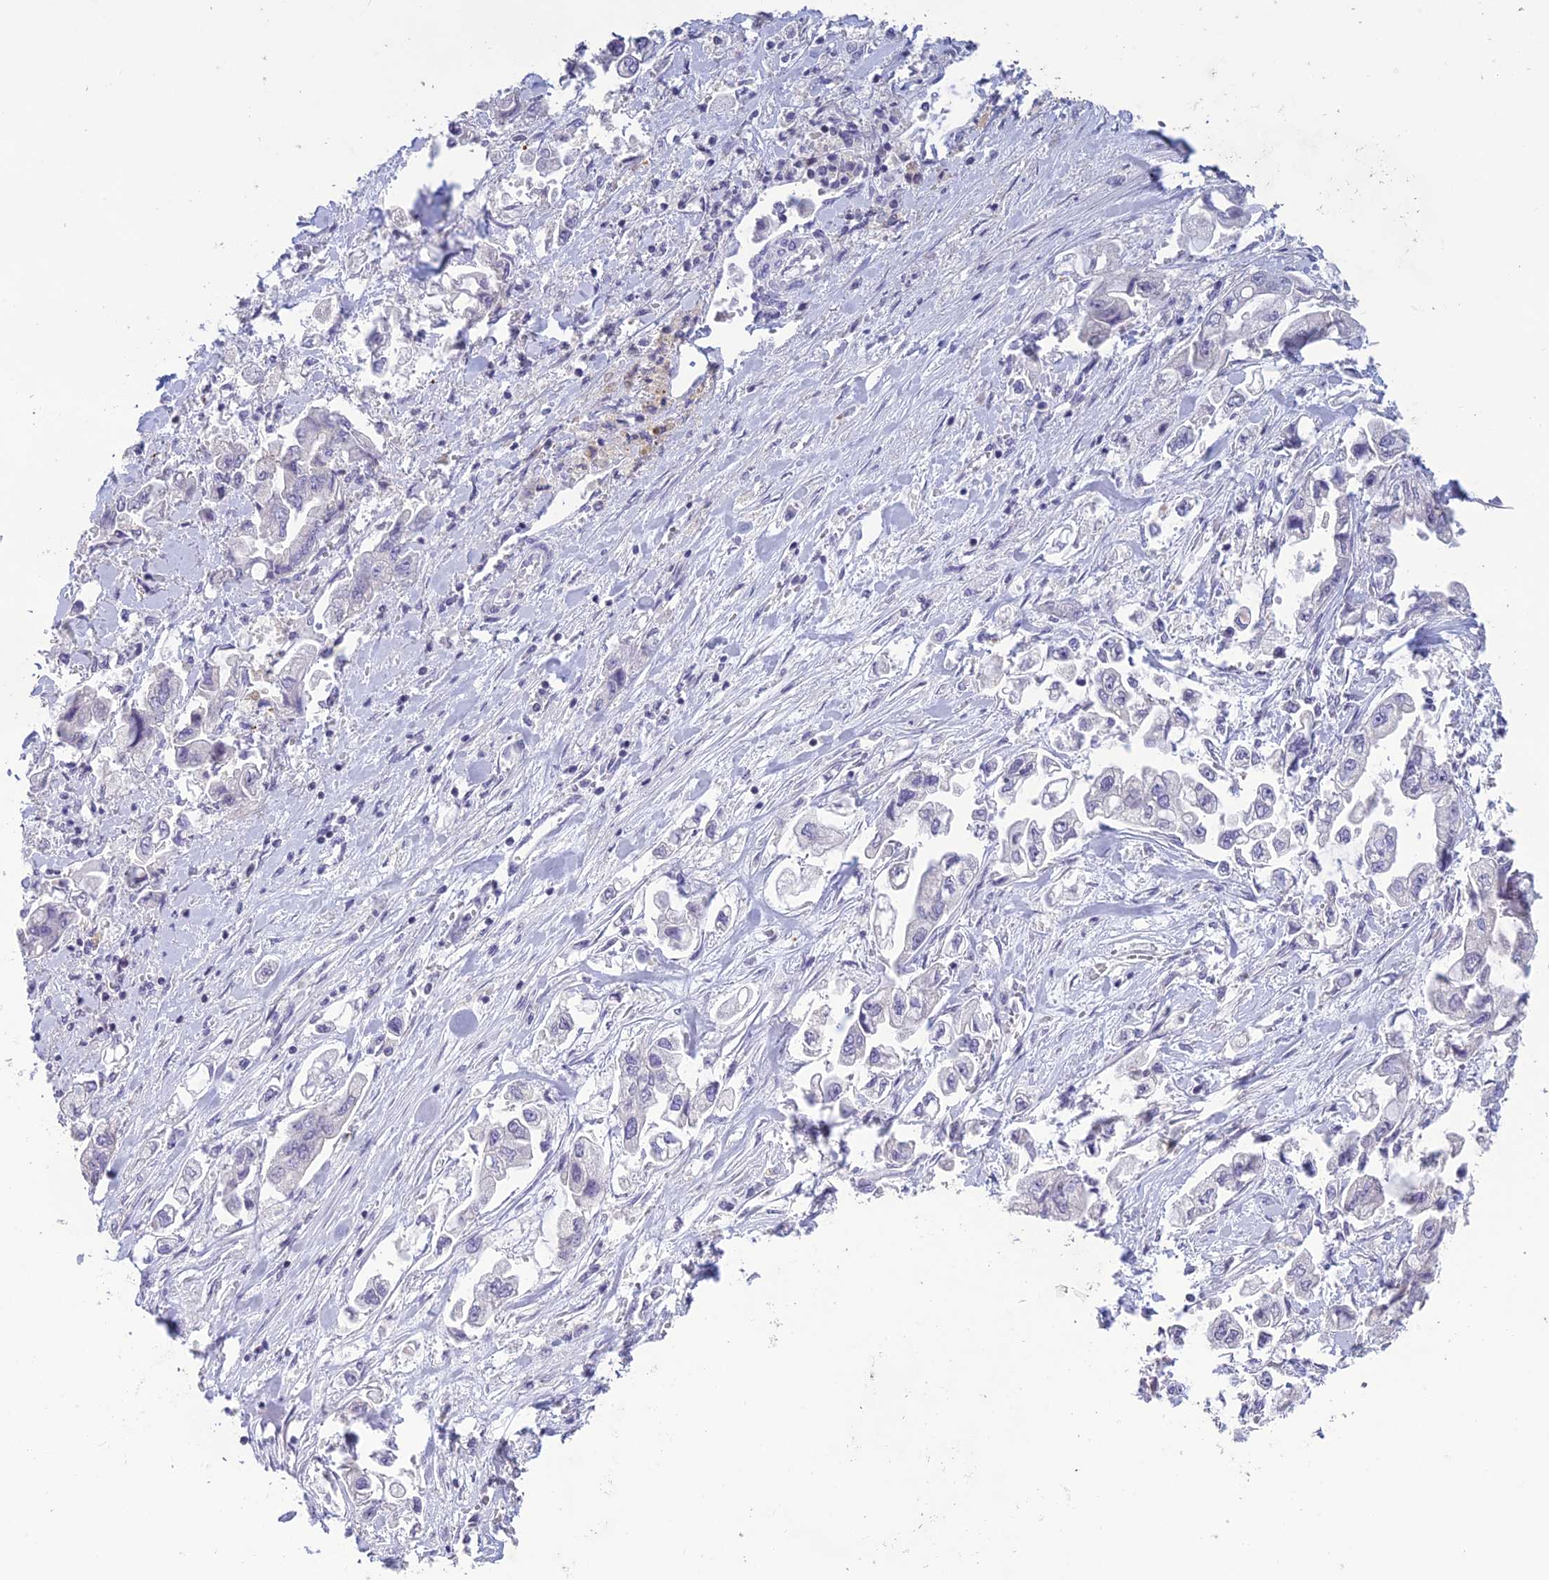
{"staining": {"intensity": "negative", "quantity": "none", "location": "none"}, "tissue": "stomach cancer", "cell_type": "Tumor cells", "image_type": "cancer", "snomed": [{"axis": "morphology", "description": "Adenocarcinoma, NOS"}, {"axis": "topography", "description": "Stomach"}], "caption": "Tumor cells are negative for brown protein staining in stomach cancer.", "gene": "TMEM134", "patient": {"sex": "male", "age": 62}}